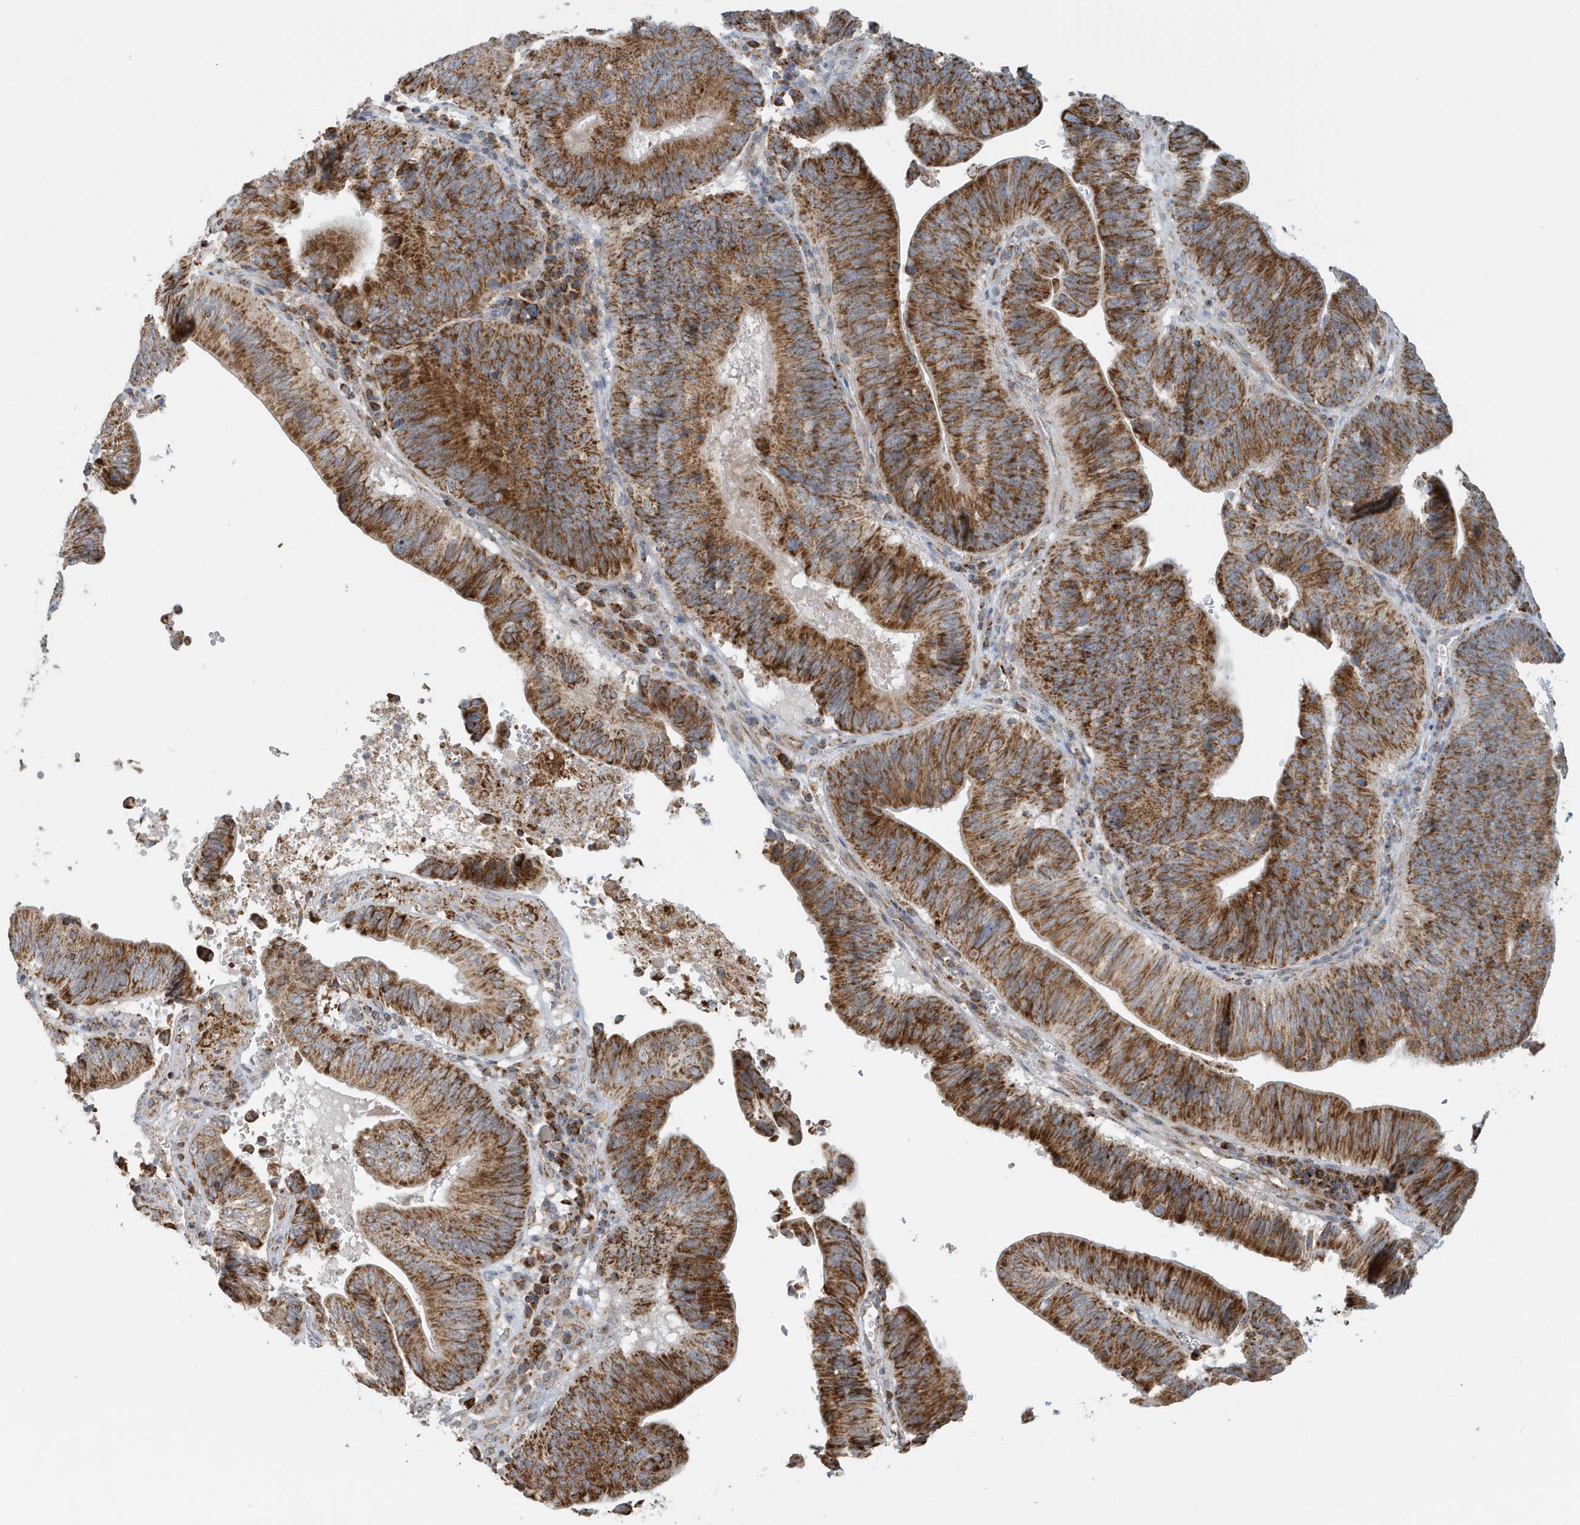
{"staining": {"intensity": "strong", "quantity": ">75%", "location": "cytoplasmic/membranous"}, "tissue": "pancreatic cancer", "cell_type": "Tumor cells", "image_type": "cancer", "snomed": [{"axis": "morphology", "description": "Adenocarcinoma, NOS"}, {"axis": "topography", "description": "Pancreas"}], "caption": "Pancreatic cancer (adenocarcinoma) was stained to show a protein in brown. There is high levels of strong cytoplasmic/membranous staining in approximately >75% of tumor cells. (IHC, brightfield microscopy, high magnification).", "gene": "MAN1A1", "patient": {"sex": "male", "age": 63}}